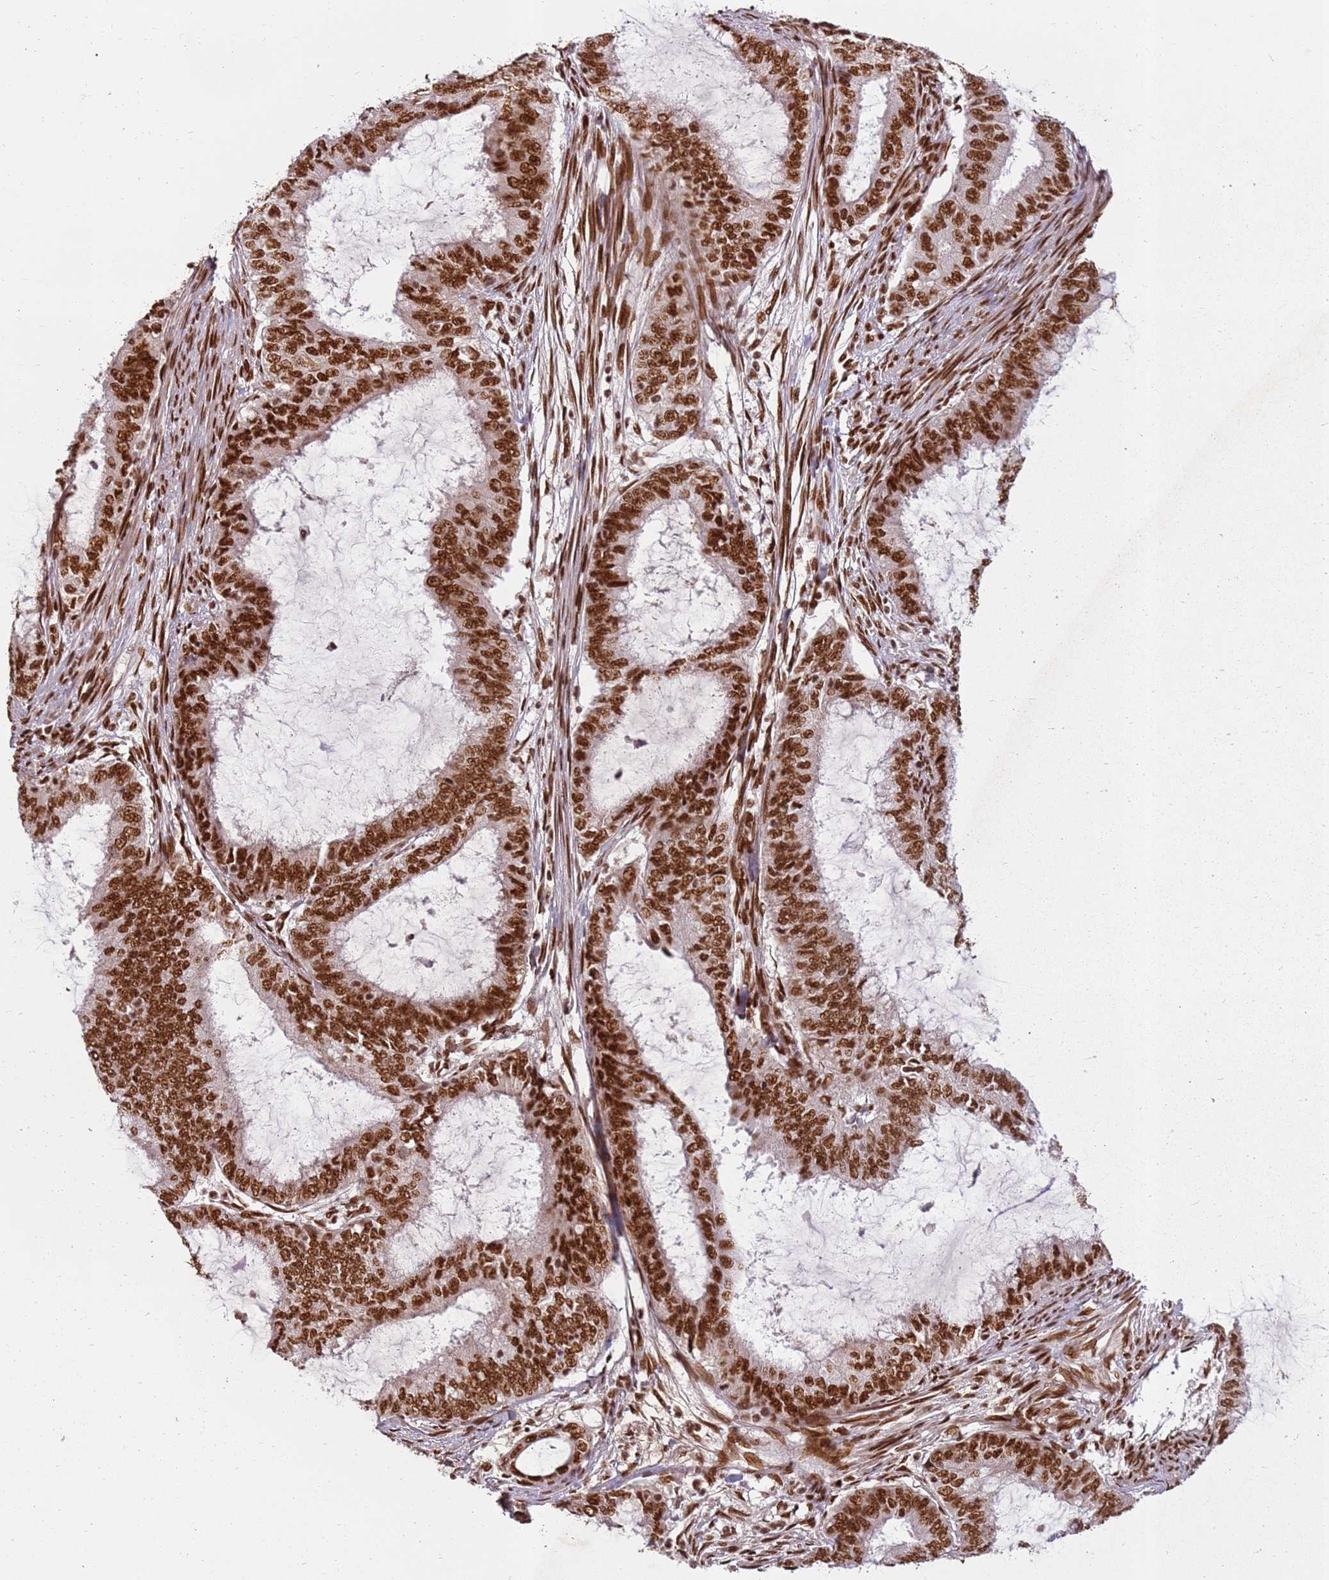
{"staining": {"intensity": "strong", "quantity": ">75%", "location": "nuclear"}, "tissue": "endometrial cancer", "cell_type": "Tumor cells", "image_type": "cancer", "snomed": [{"axis": "morphology", "description": "Adenocarcinoma, NOS"}, {"axis": "topography", "description": "Endometrium"}], "caption": "Approximately >75% of tumor cells in human adenocarcinoma (endometrial) exhibit strong nuclear protein expression as visualized by brown immunohistochemical staining.", "gene": "TENT4A", "patient": {"sex": "female", "age": 51}}